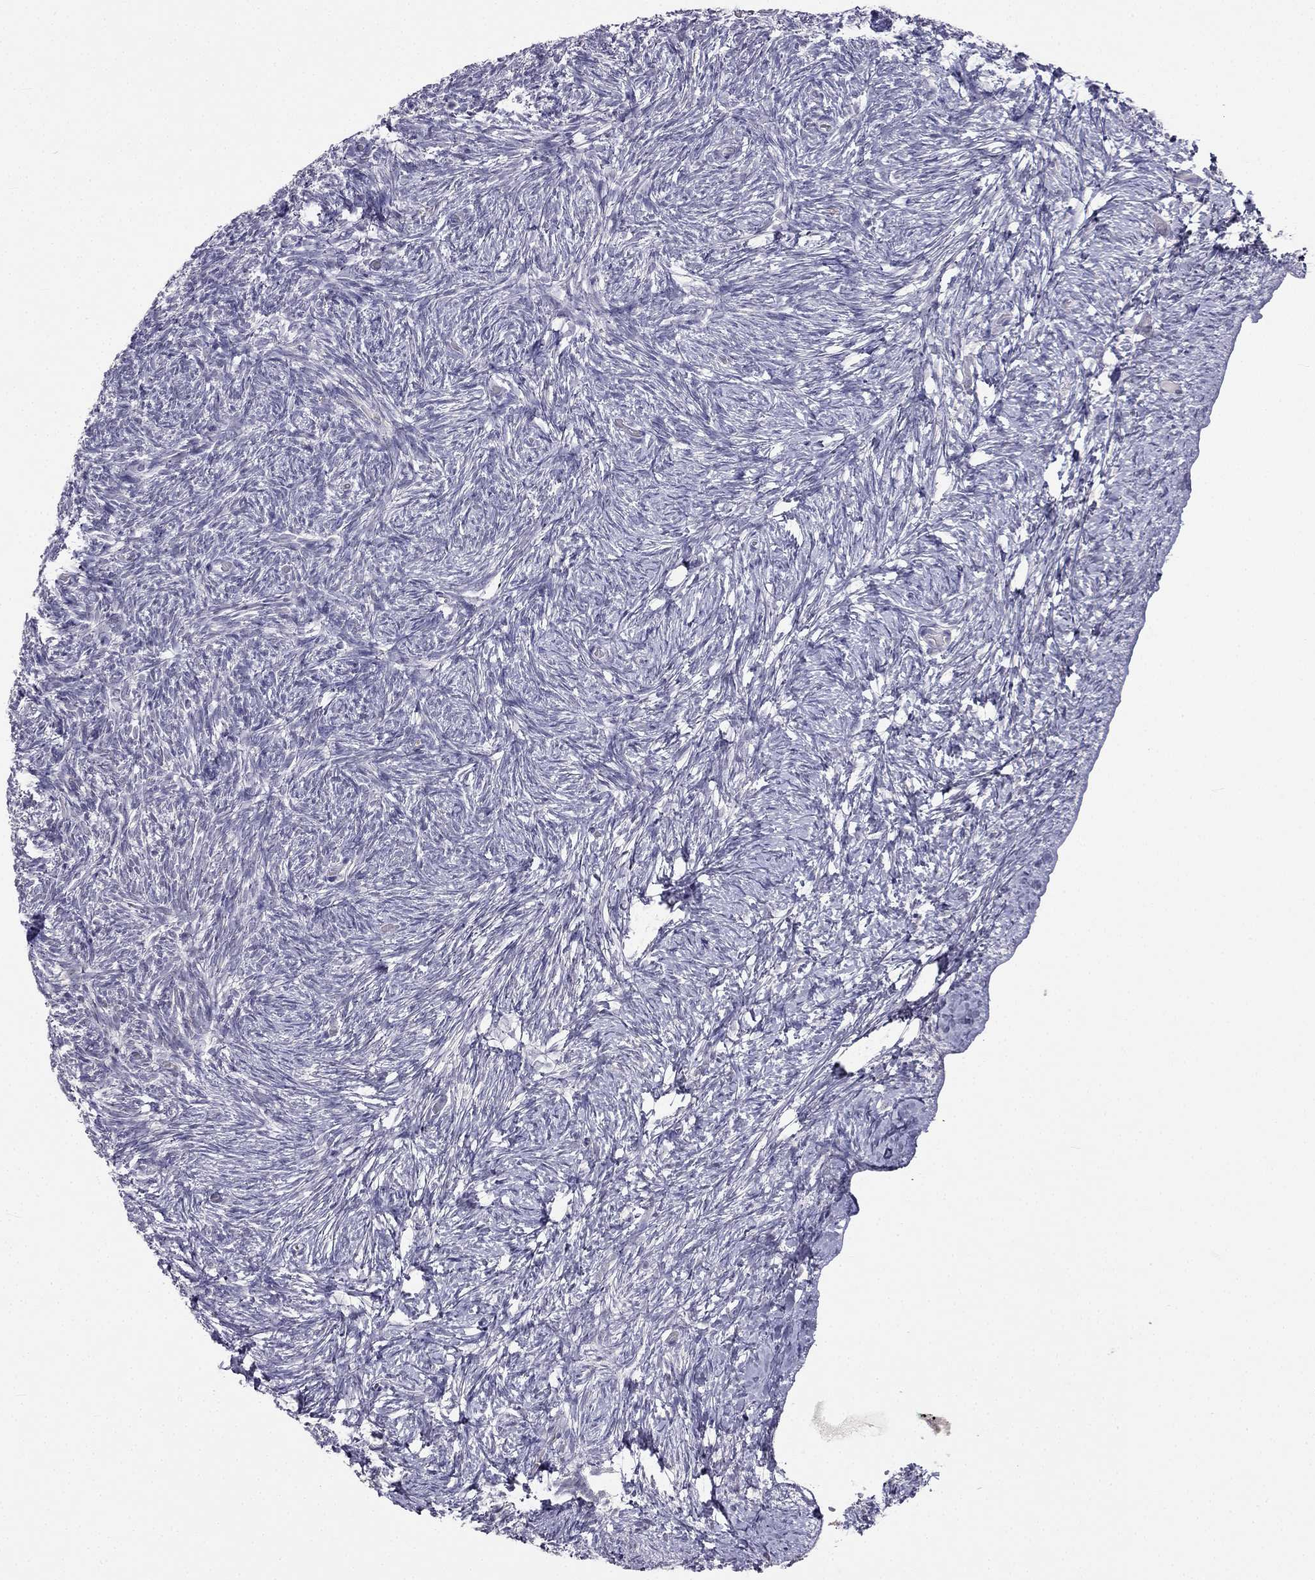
{"staining": {"intensity": "negative", "quantity": "none", "location": "none"}, "tissue": "ovary", "cell_type": "Ovarian stroma cells", "image_type": "normal", "snomed": [{"axis": "morphology", "description": "Normal tissue, NOS"}, {"axis": "topography", "description": "Ovary"}], "caption": "Immunohistochemistry (IHC) micrograph of benign ovary: human ovary stained with DAB (3,3'-diaminobenzidine) displays no significant protein positivity in ovarian stroma cells.", "gene": "C16orf89", "patient": {"sex": "female", "age": 39}}